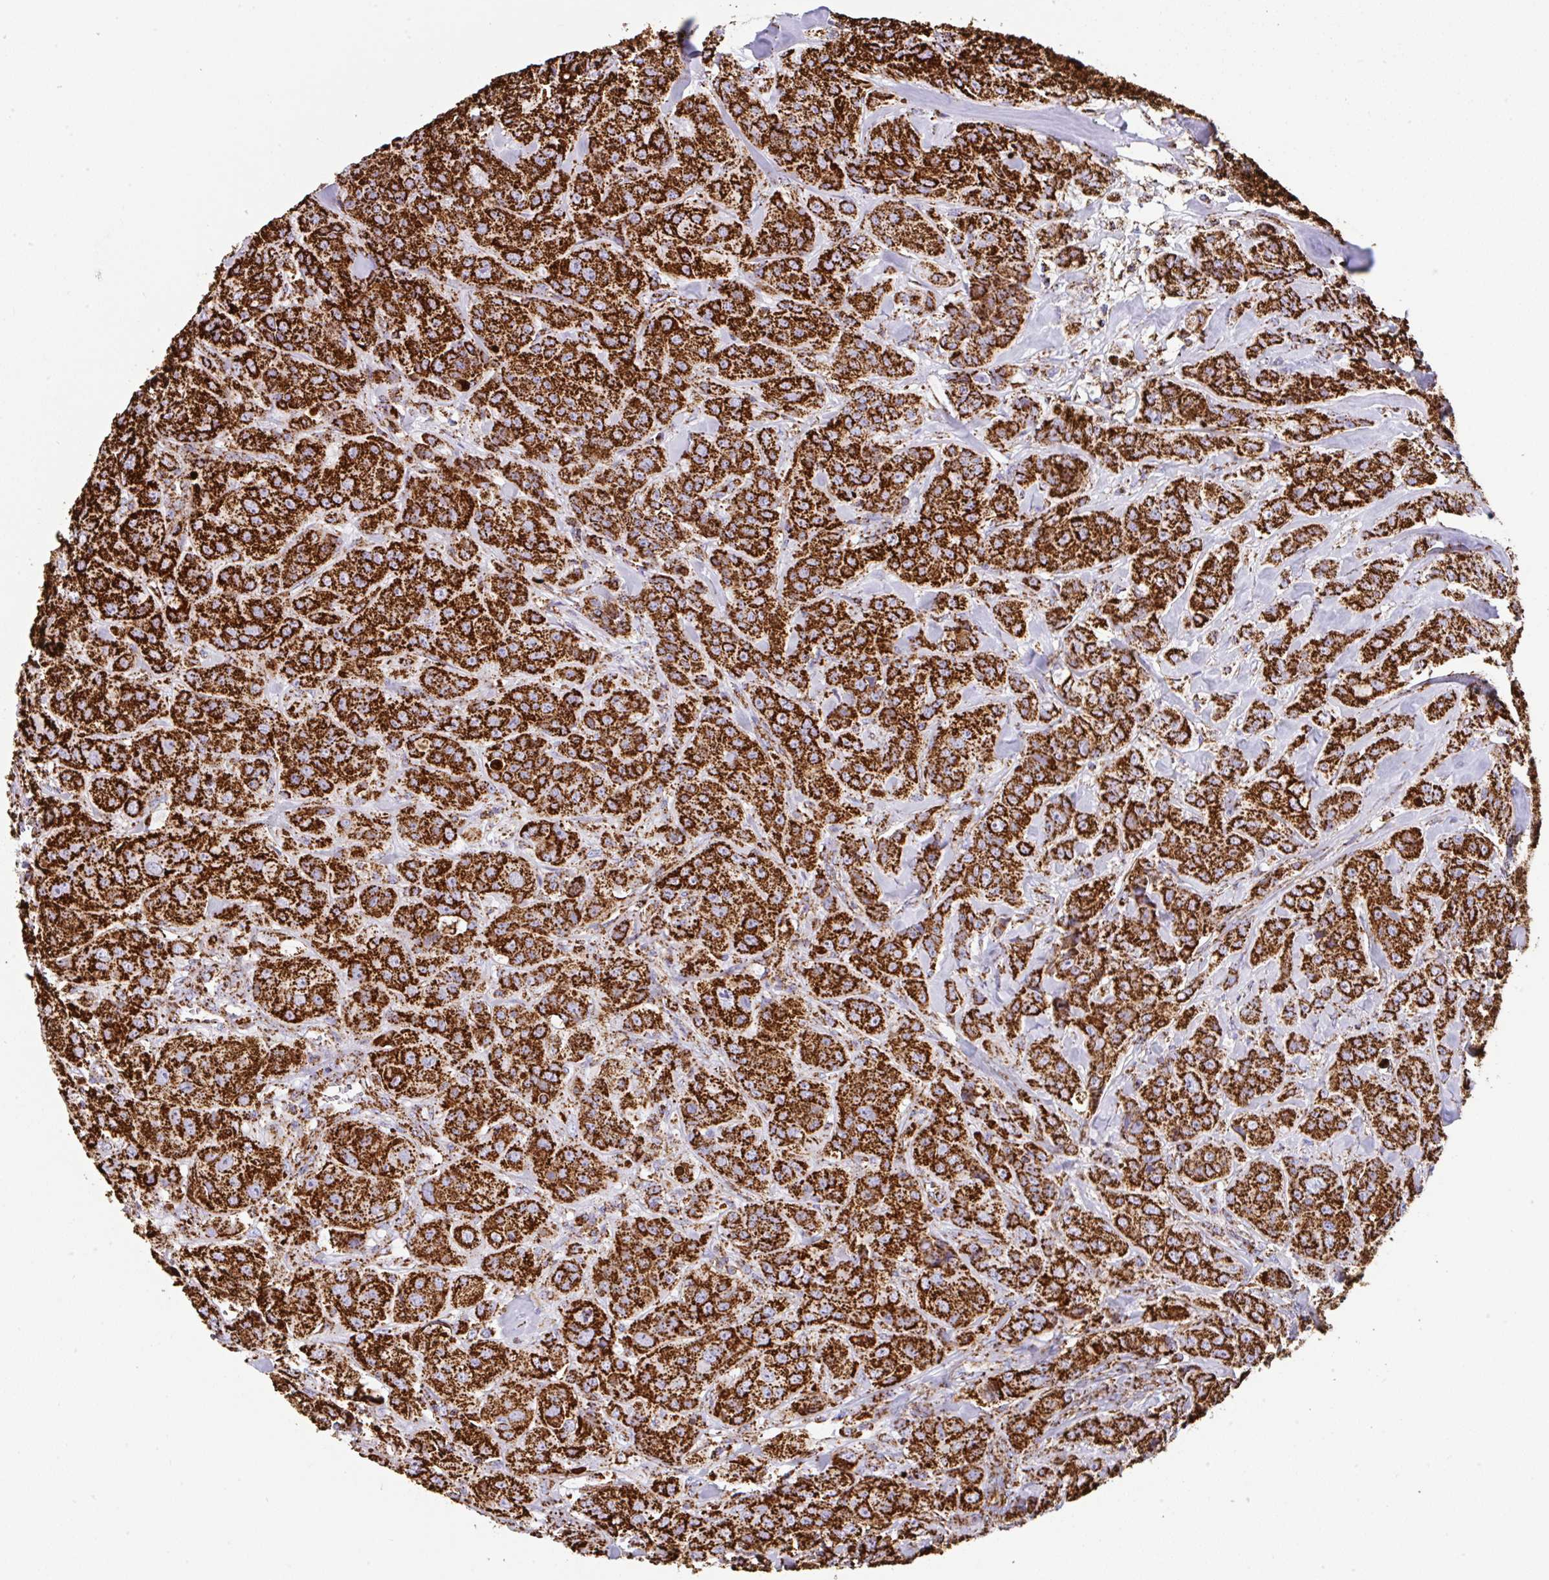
{"staining": {"intensity": "strong", "quantity": ">75%", "location": "cytoplasmic/membranous"}, "tissue": "breast cancer", "cell_type": "Tumor cells", "image_type": "cancer", "snomed": [{"axis": "morphology", "description": "Normal tissue, NOS"}, {"axis": "morphology", "description": "Duct carcinoma"}, {"axis": "topography", "description": "Breast"}], "caption": "A brown stain highlights strong cytoplasmic/membranous positivity of a protein in breast infiltrating ductal carcinoma tumor cells. (DAB (3,3'-diaminobenzidine) IHC with brightfield microscopy, high magnification).", "gene": "ANKRD33B", "patient": {"sex": "female", "age": 43}}